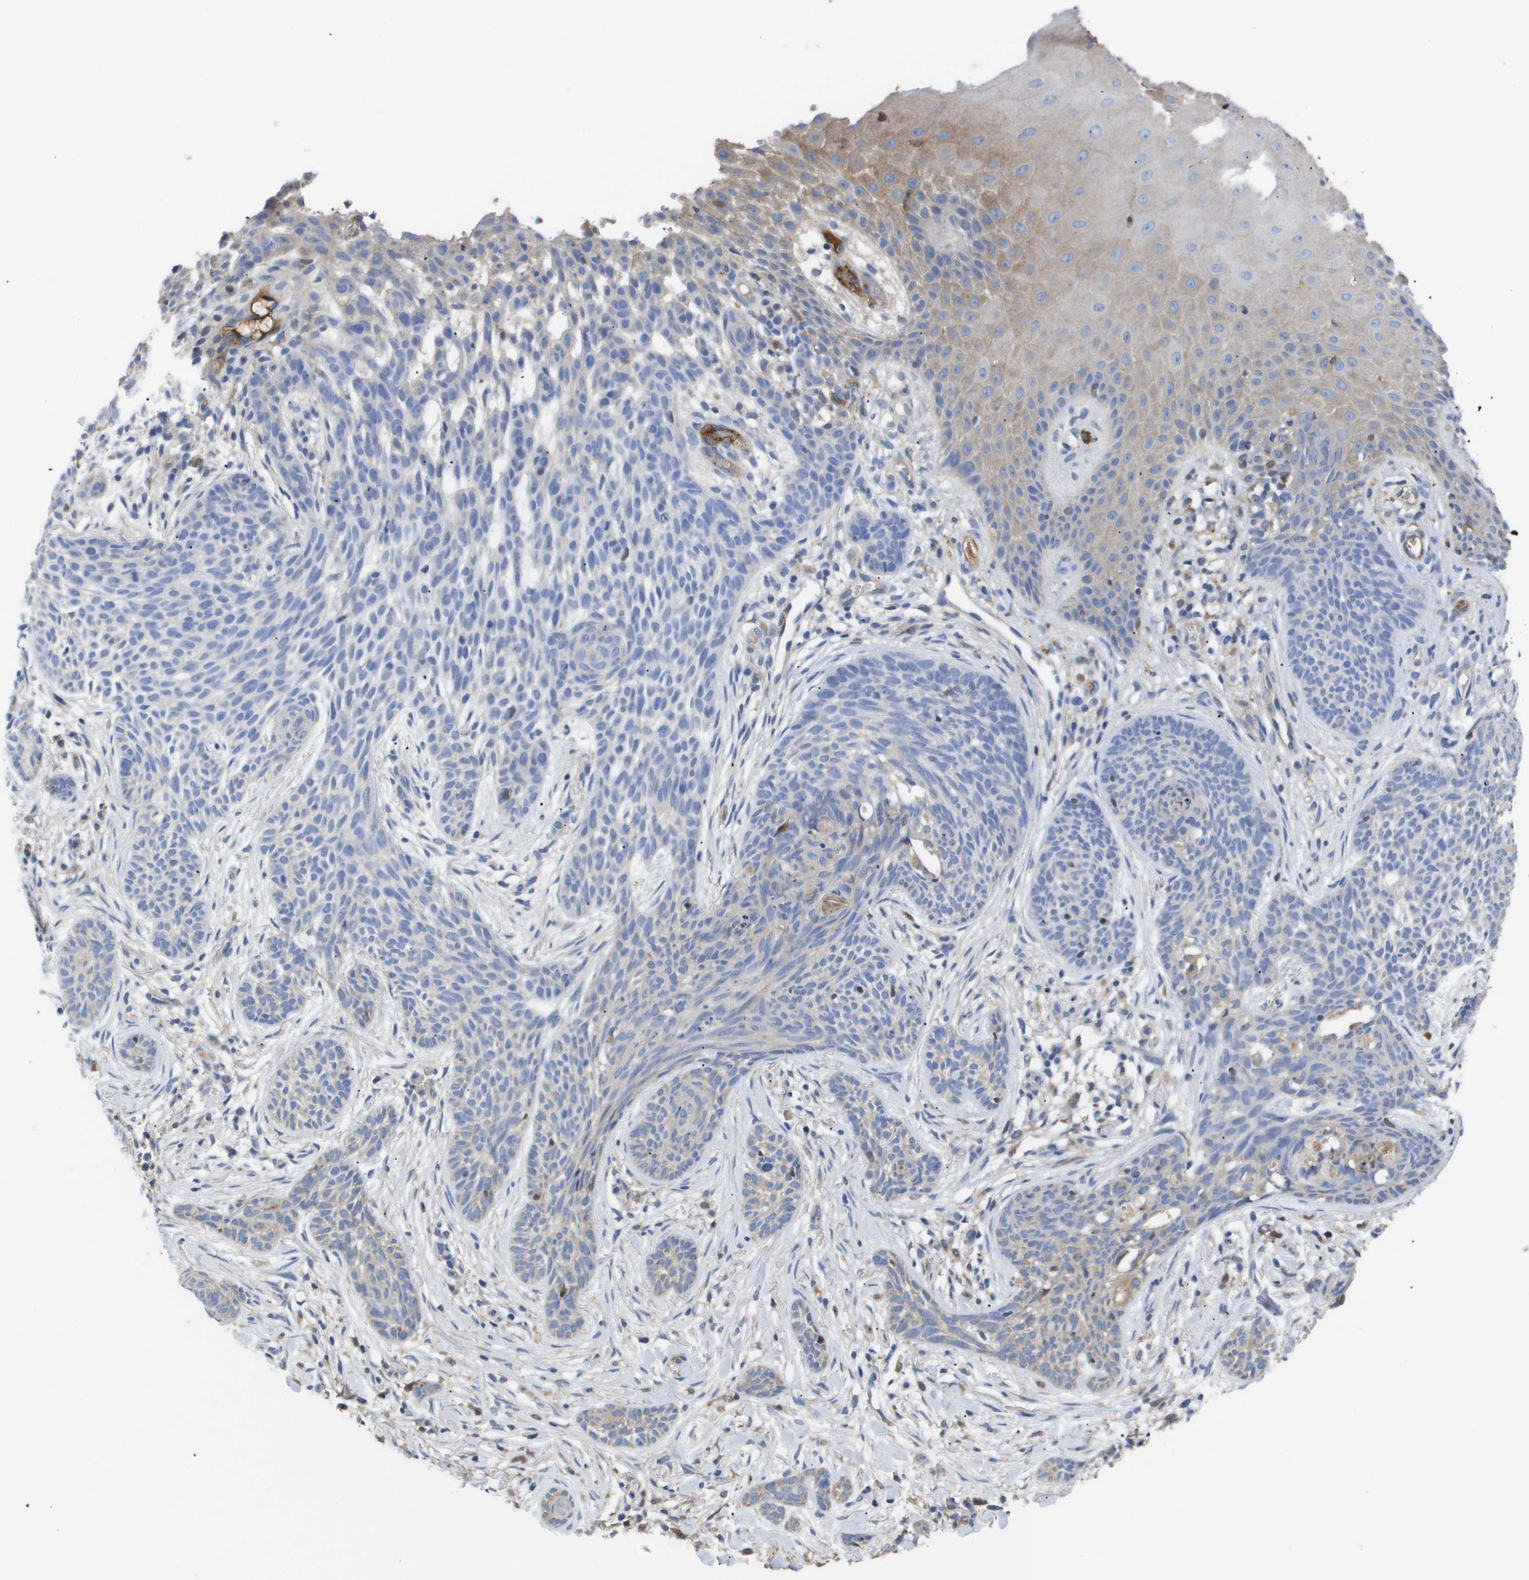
{"staining": {"intensity": "negative", "quantity": "none", "location": "none"}, "tissue": "skin cancer", "cell_type": "Tumor cells", "image_type": "cancer", "snomed": [{"axis": "morphology", "description": "Basal cell carcinoma"}, {"axis": "topography", "description": "Skin"}], "caption": "This micrograph is of skin basal cell carcinoma stained with IHC to label a protein in brown with the nuclei are counter-stained blue. There is no staining in tumor cells.", "gene": "SERPINA6", "patient": {"sex": "female", "age": 59}}